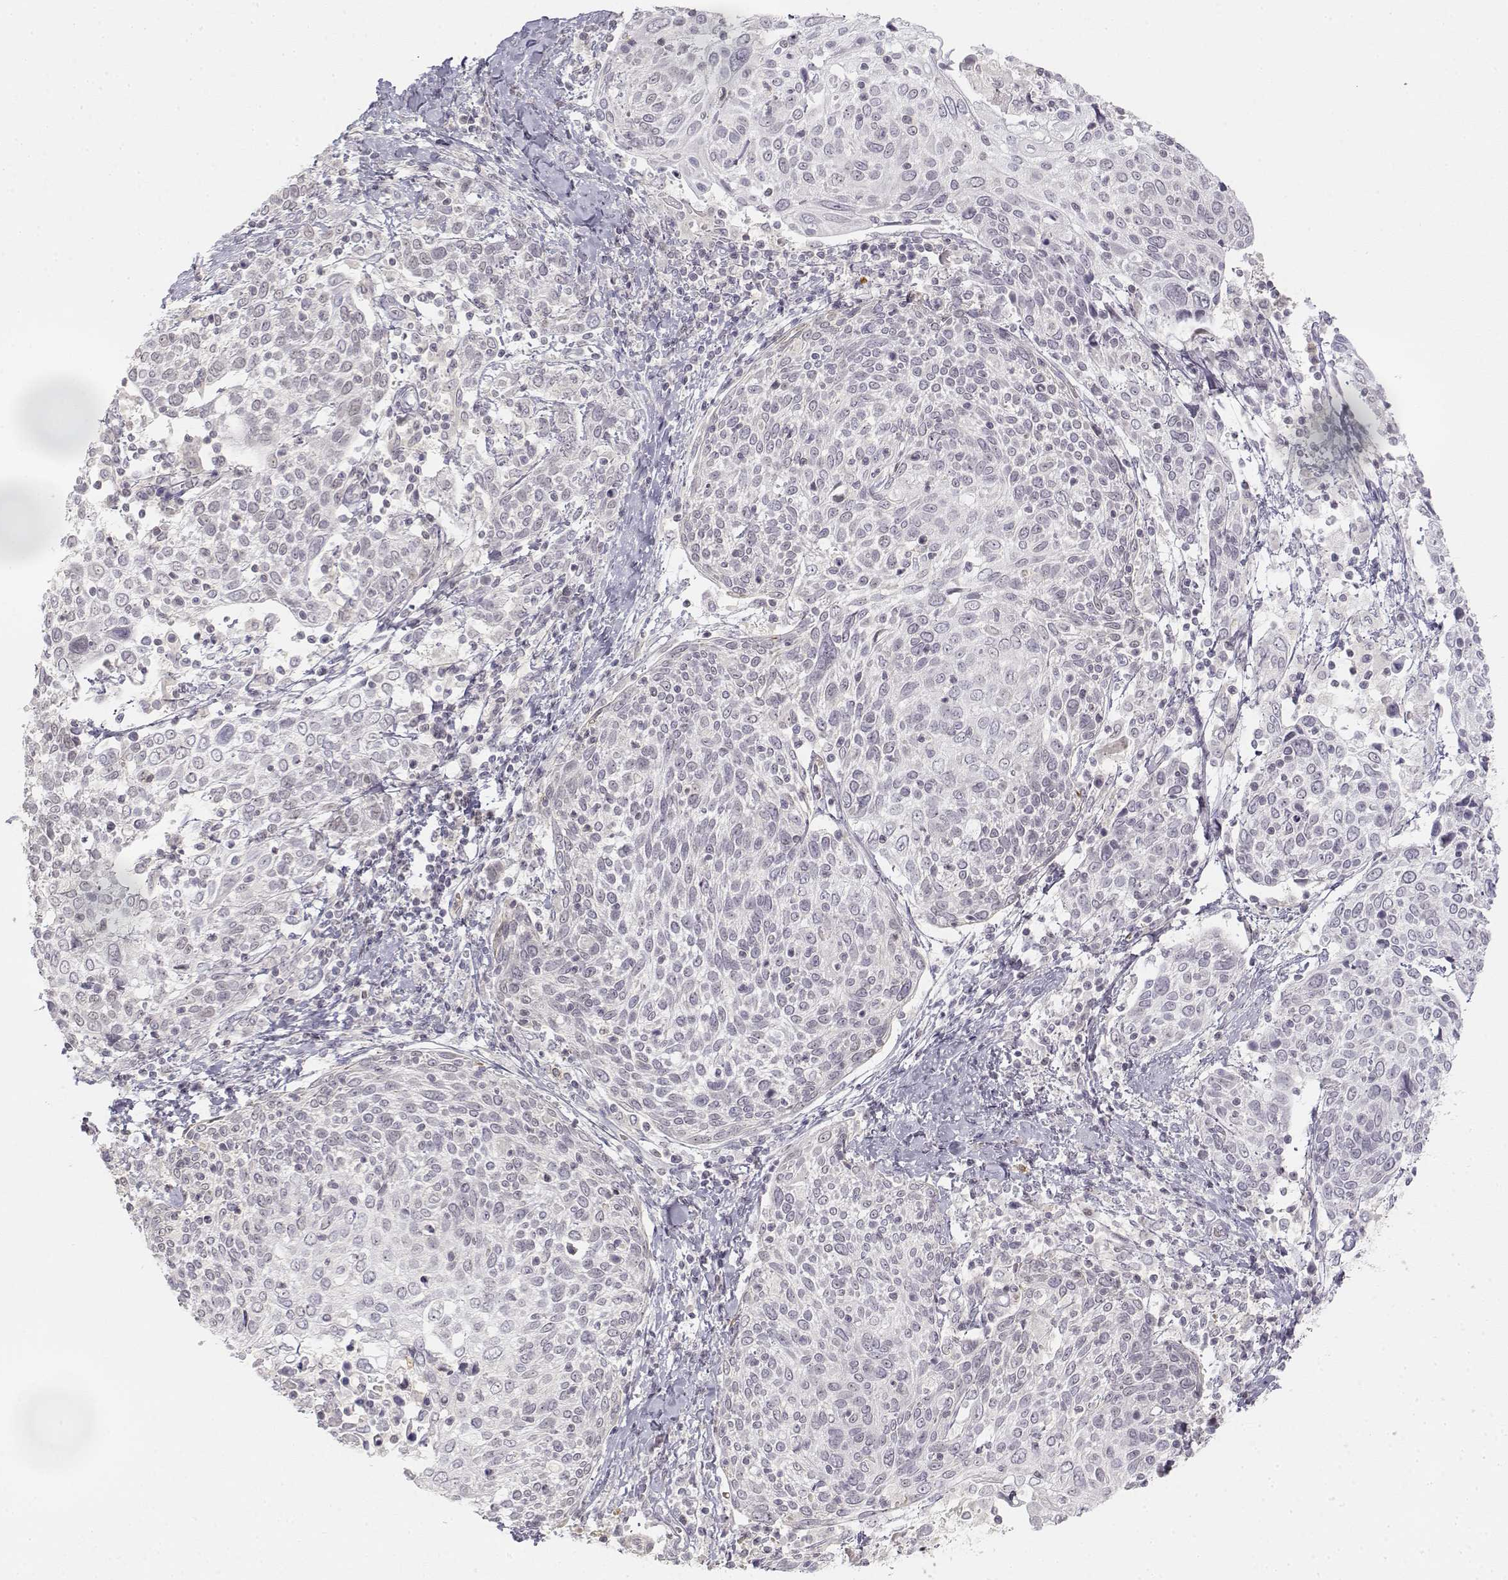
{"staining": {"intensity": "negative", "quantity": "none", "location": "none"}, "tissue": "cervical cancer", "cell_type": "Tumor cells", "image_type": "cancer", "snomed": [{"axis": "morphology", "description": "Squamous cell carcinoma, NOS"}, {"axis": "topography", "description": "Cervix"}], "caption": "Immunohistochemical staining of cervical squamous cell carcinoma demonstrates no significant expression in tumor cells.", "gene": "GLIPR1L2", "patient": {"sex": "female", "age": 61}}